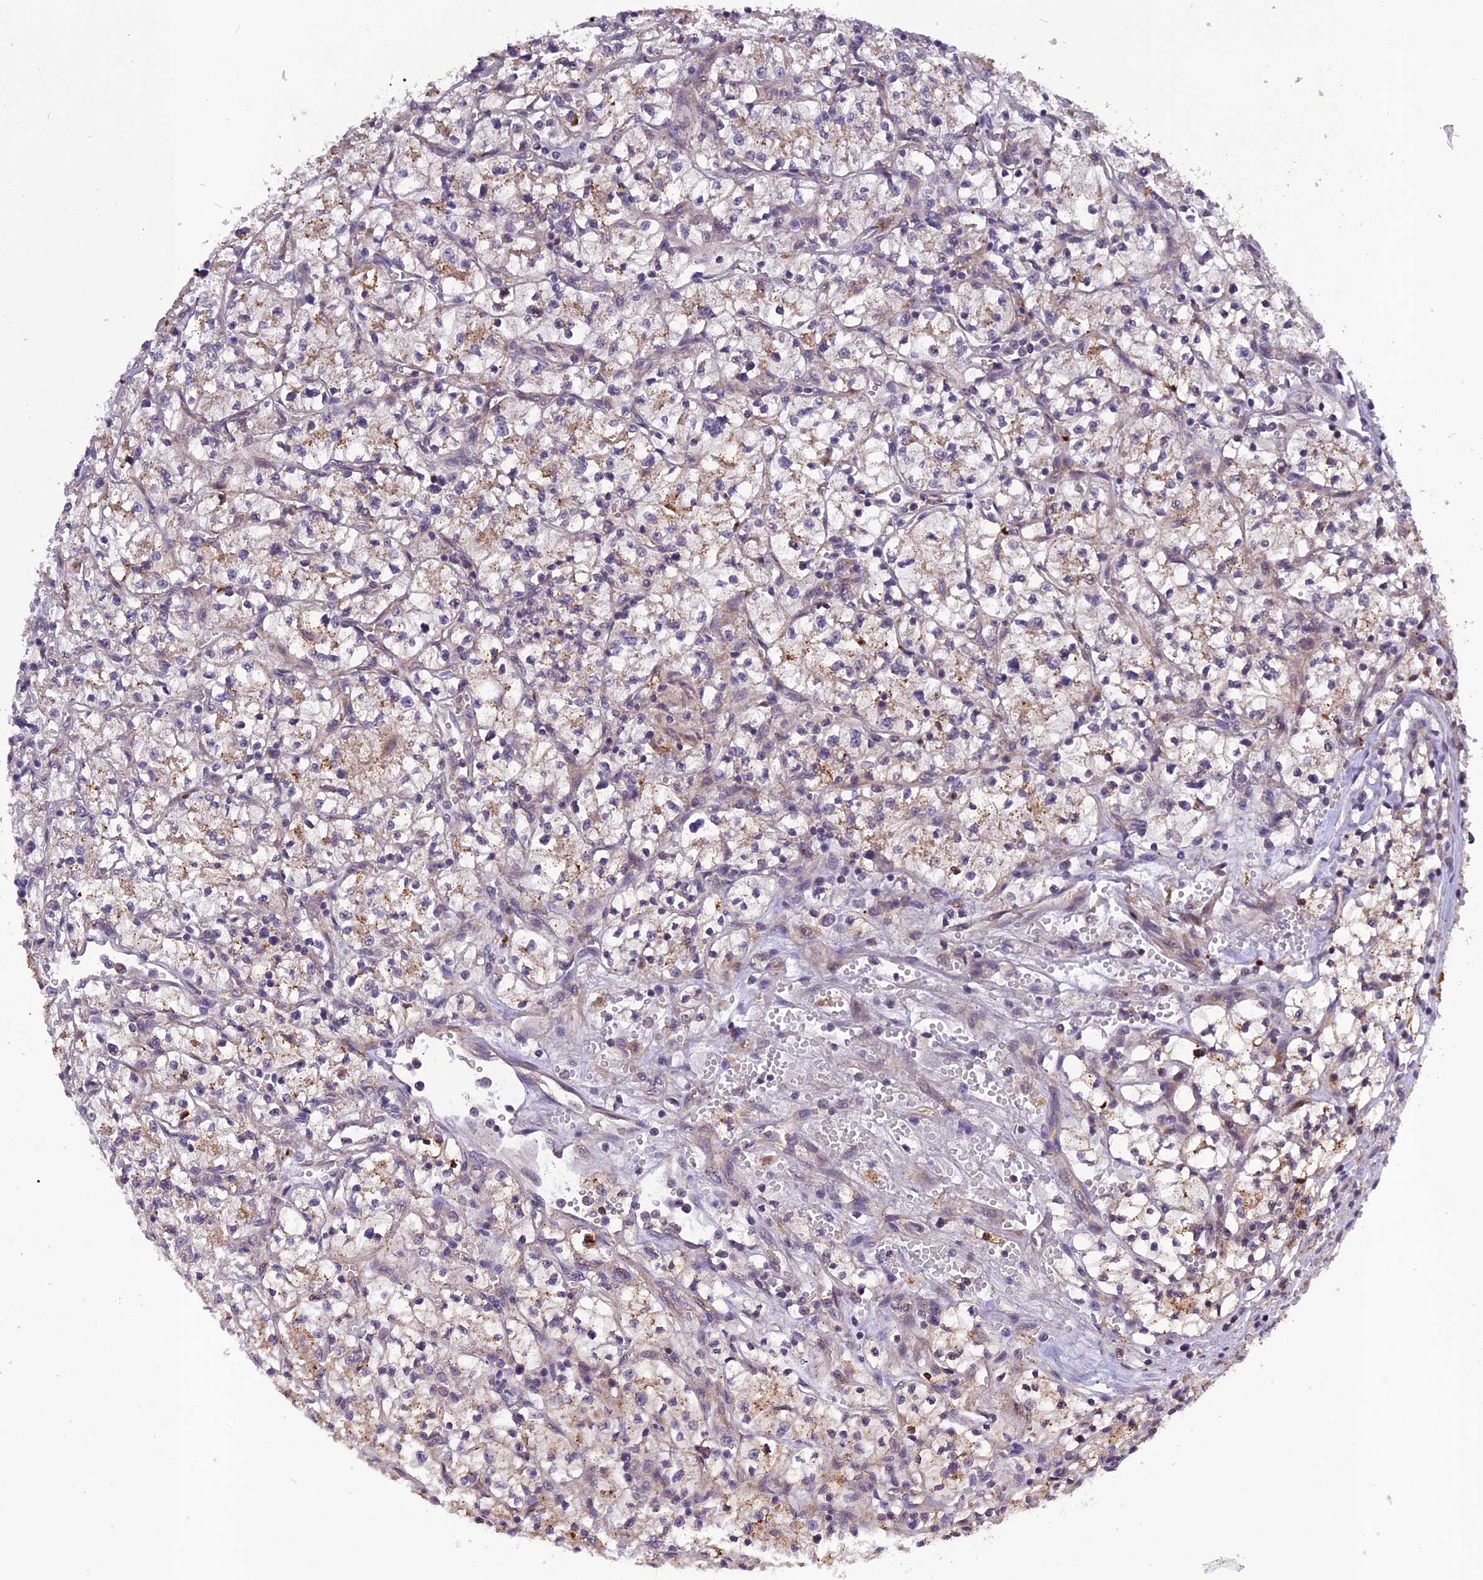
{"staining": {"intensity": "weak", "quantity": "25%-75%", "location": "cytoplasmic/membranous"}, "tissue": "renal cancer", "cell_type": "Tumor cells", "image_type": "cancer", "snomed": [{"axis": "morphology", "description": "Adenocarcinoma, NOS"}, {"axis": "topography", "description": "Kidney"}], "caption": "An image showing weak cytoplasmic/membranous positivity in about 25%-75% of tumor cells in renal adenocarcinoma, as visualized by brown immunohistochemical staining.", "gene": "FNIP2", "patient": {"sex": "female", "age": 64}}